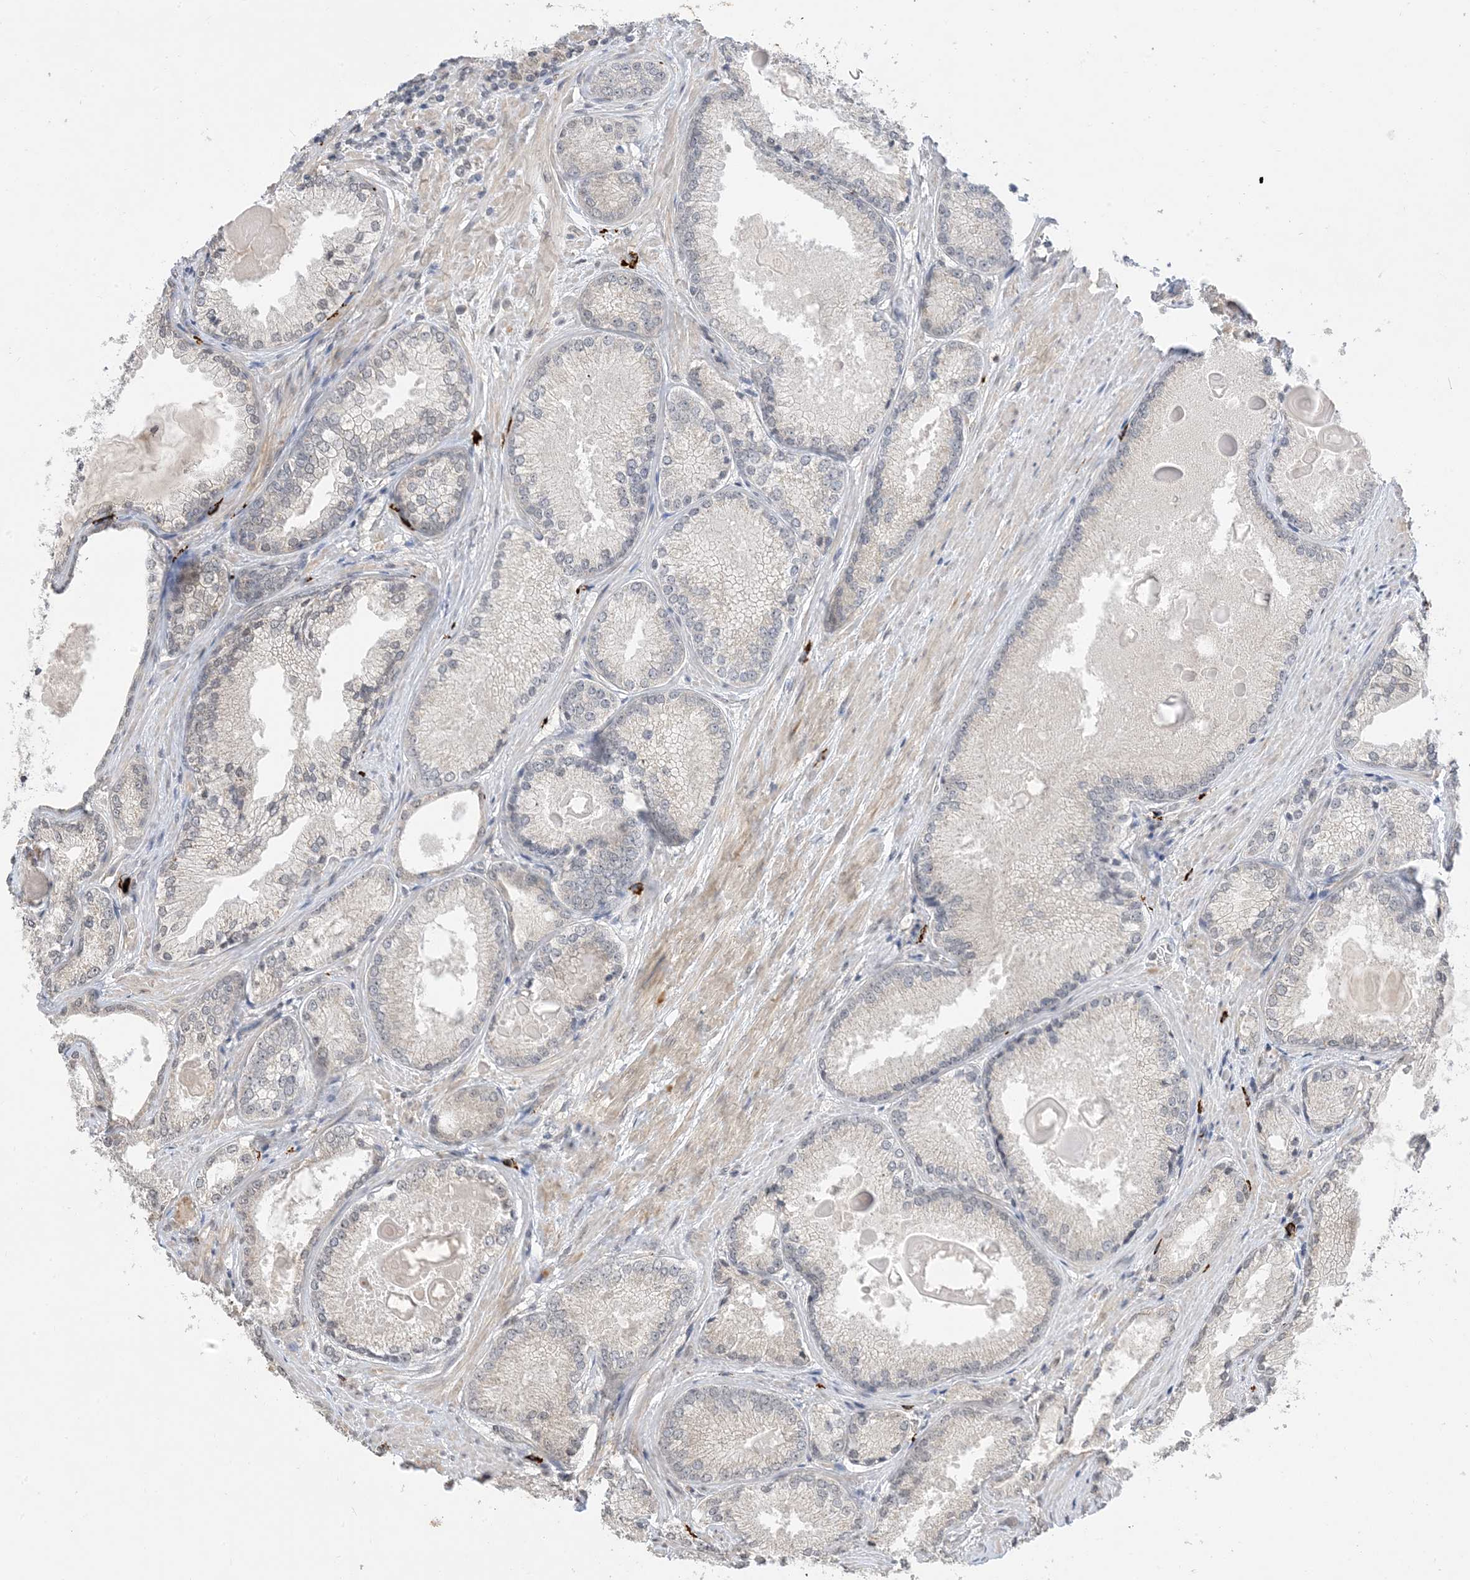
{"staining": {"intensity": "negative", "quantity": "none", "location": "none"}, "tissue": "prostate cancer", "cell_type": "Tumor cells", "image_type": "cancer", "snomed": [{"axis": "morphology", "description": "Adenocarcinoma, High grade"}, {"axis": "topography", "description": "Prostate"}], "caption": "The photomicrograph reveals no significant positivity in tumor cells of prostate cancer (high-grade adenocarcinoma).", "gene": "RANBP9", "patient": {"sex": "male", "age": 66}}